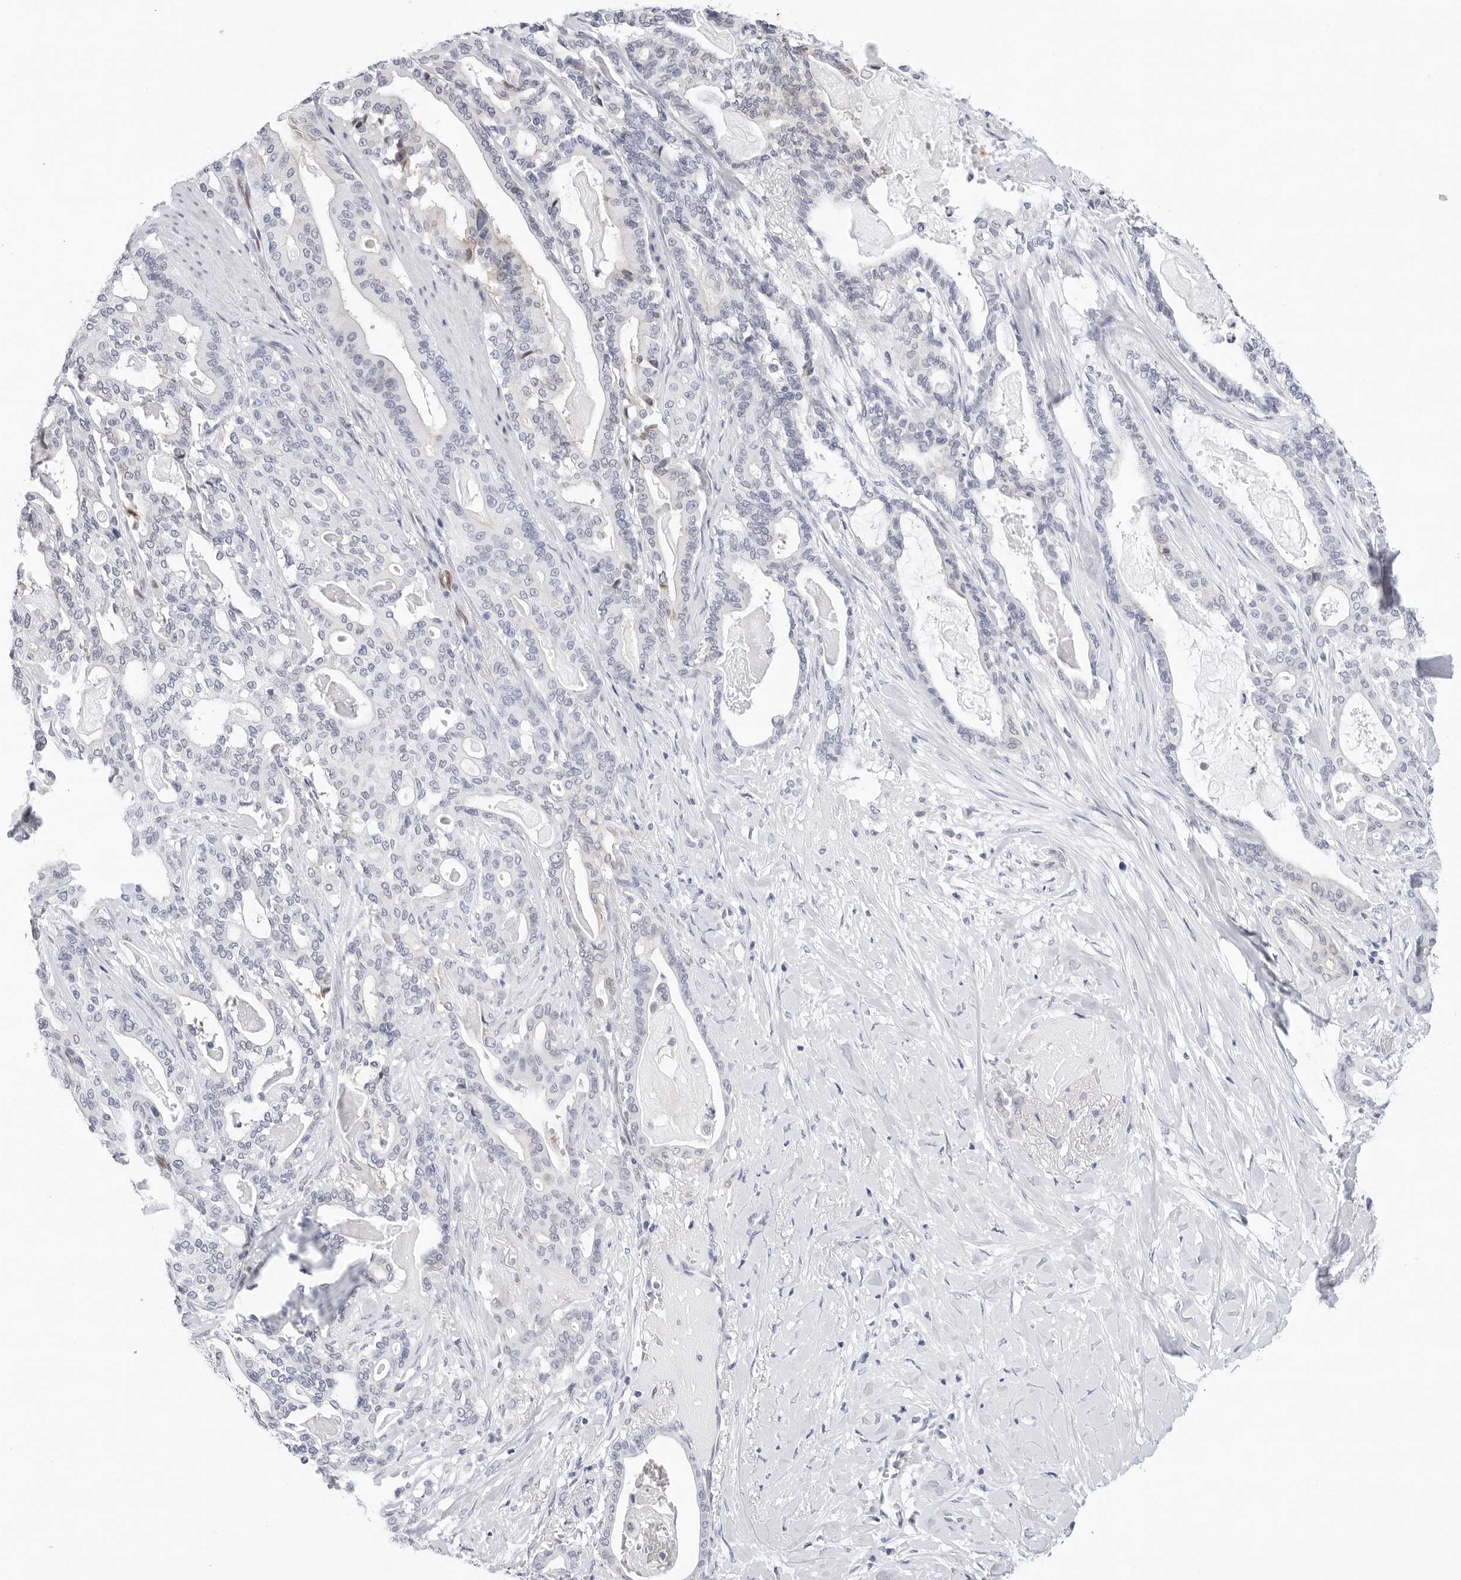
{"staining": {"intensity": "negative", "quantity": "none", "location": "none"}, "tissue": "pancreatic cancer", "cell_type": "Tumor cells", "image_type": "cancer", "snomed": [{"axis": "morphology", "description": "Adenocarcinoma, NOS"}, {"axis": "topography", "description": "Pancreas"}], "caption": "This is a image of IHC staining of pancreatic adenocarcinoma, which shows no expression in tumor cells.", "gene": "SLC19A1", "patient": {"sex": "male", "age": 63}}